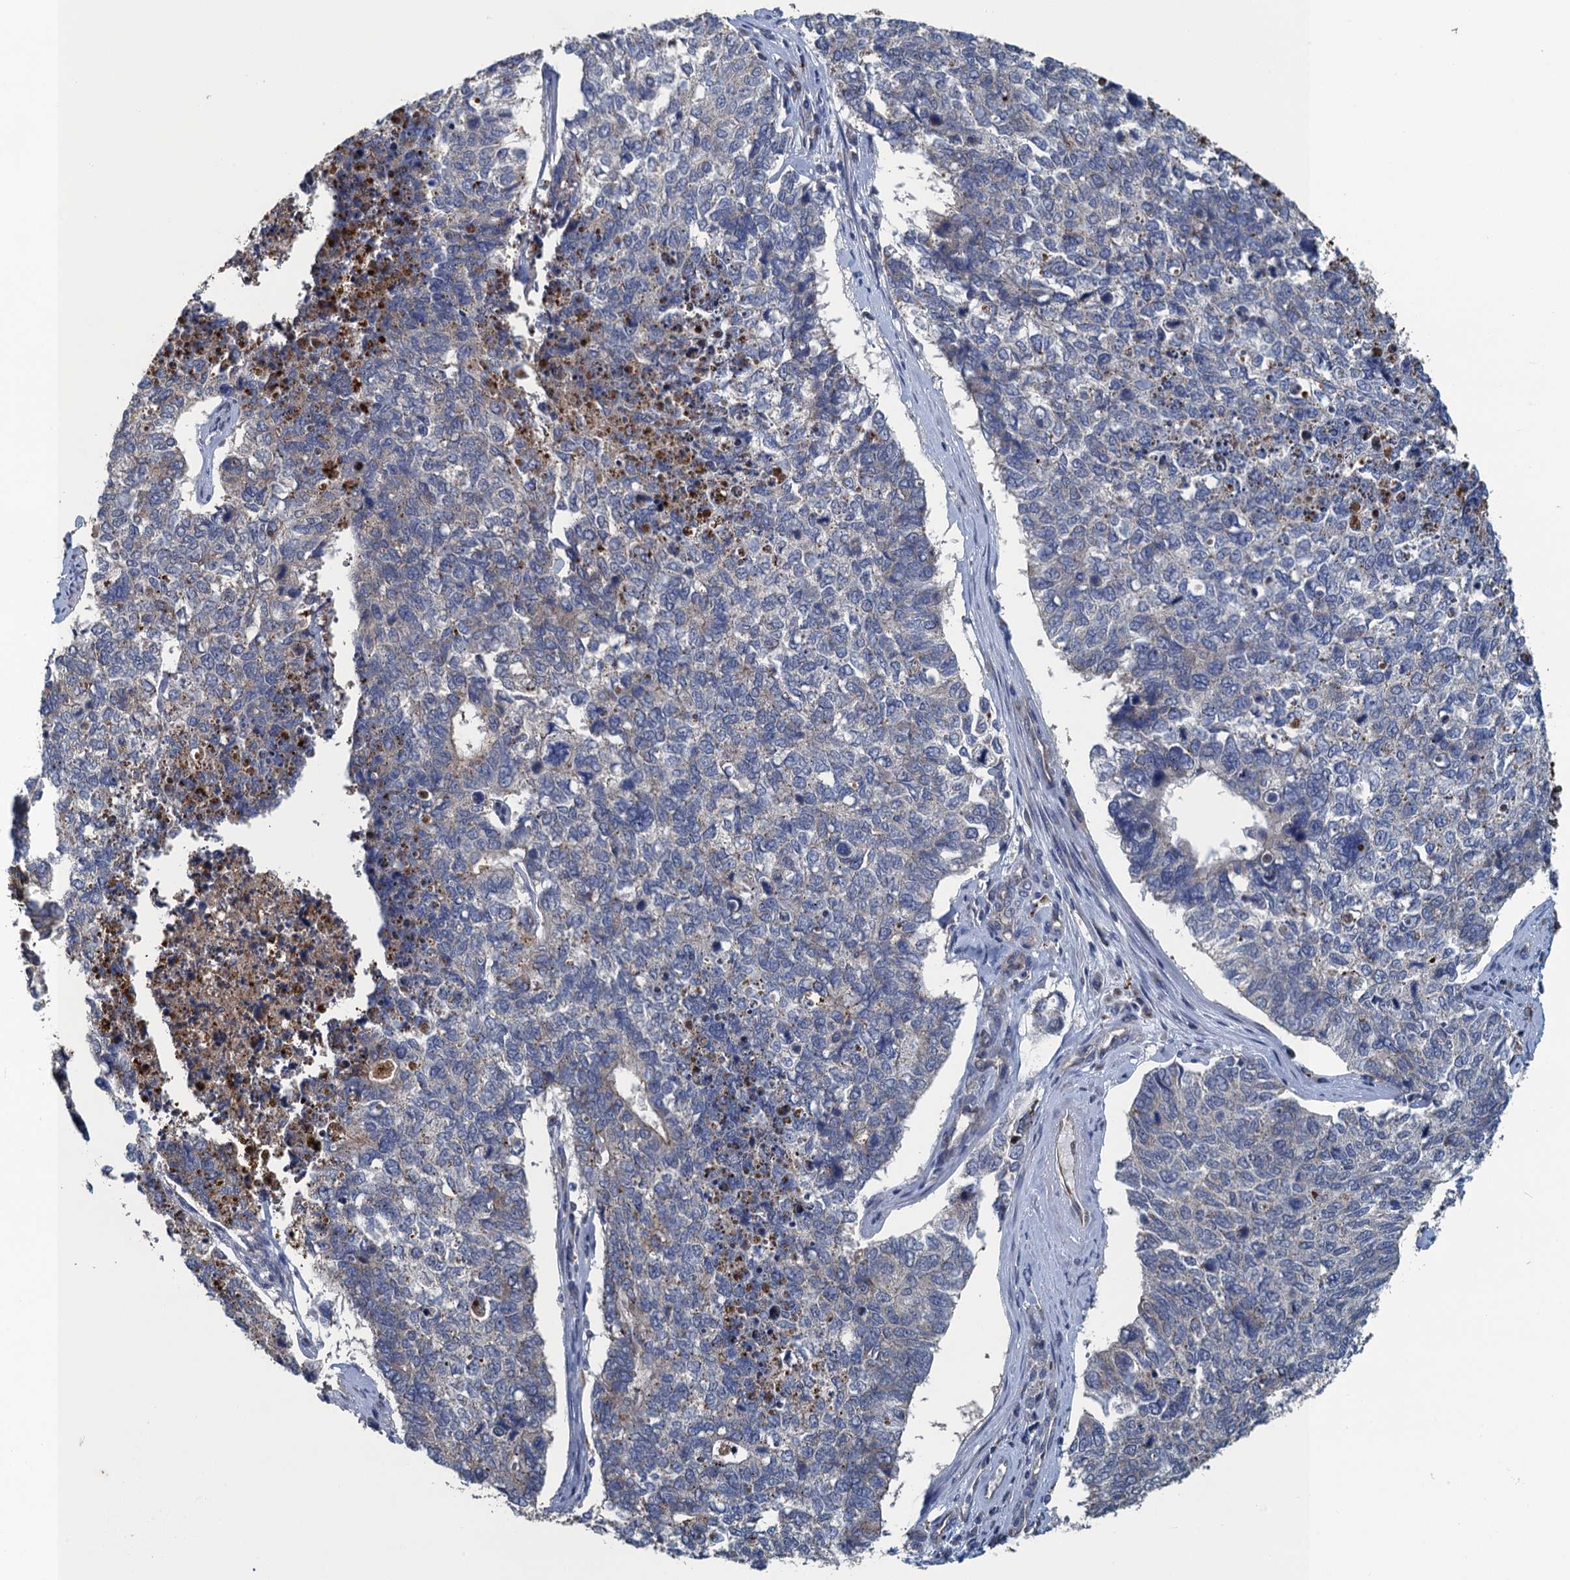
{"staining": {"intensity": "weak", "quantity": "<25%", "location": "cytoplasmic/membranous"}, "tissue": "cervical cancer", "cell_type": "Tumor cells", "image_type": "cancer", "snomed": [{"axis": "morphology", "description": "Squamous cell carcinoma, NOS"}, {"axis": "topography", "description": "Cervix"}], "caption": "Photomicrograph shows no significant protein staining in tumor cells of cervical cancer (squamous cell carcinoma).", "gene": "KBTBD8", "patient": {"sex": "female", "age": 63}}